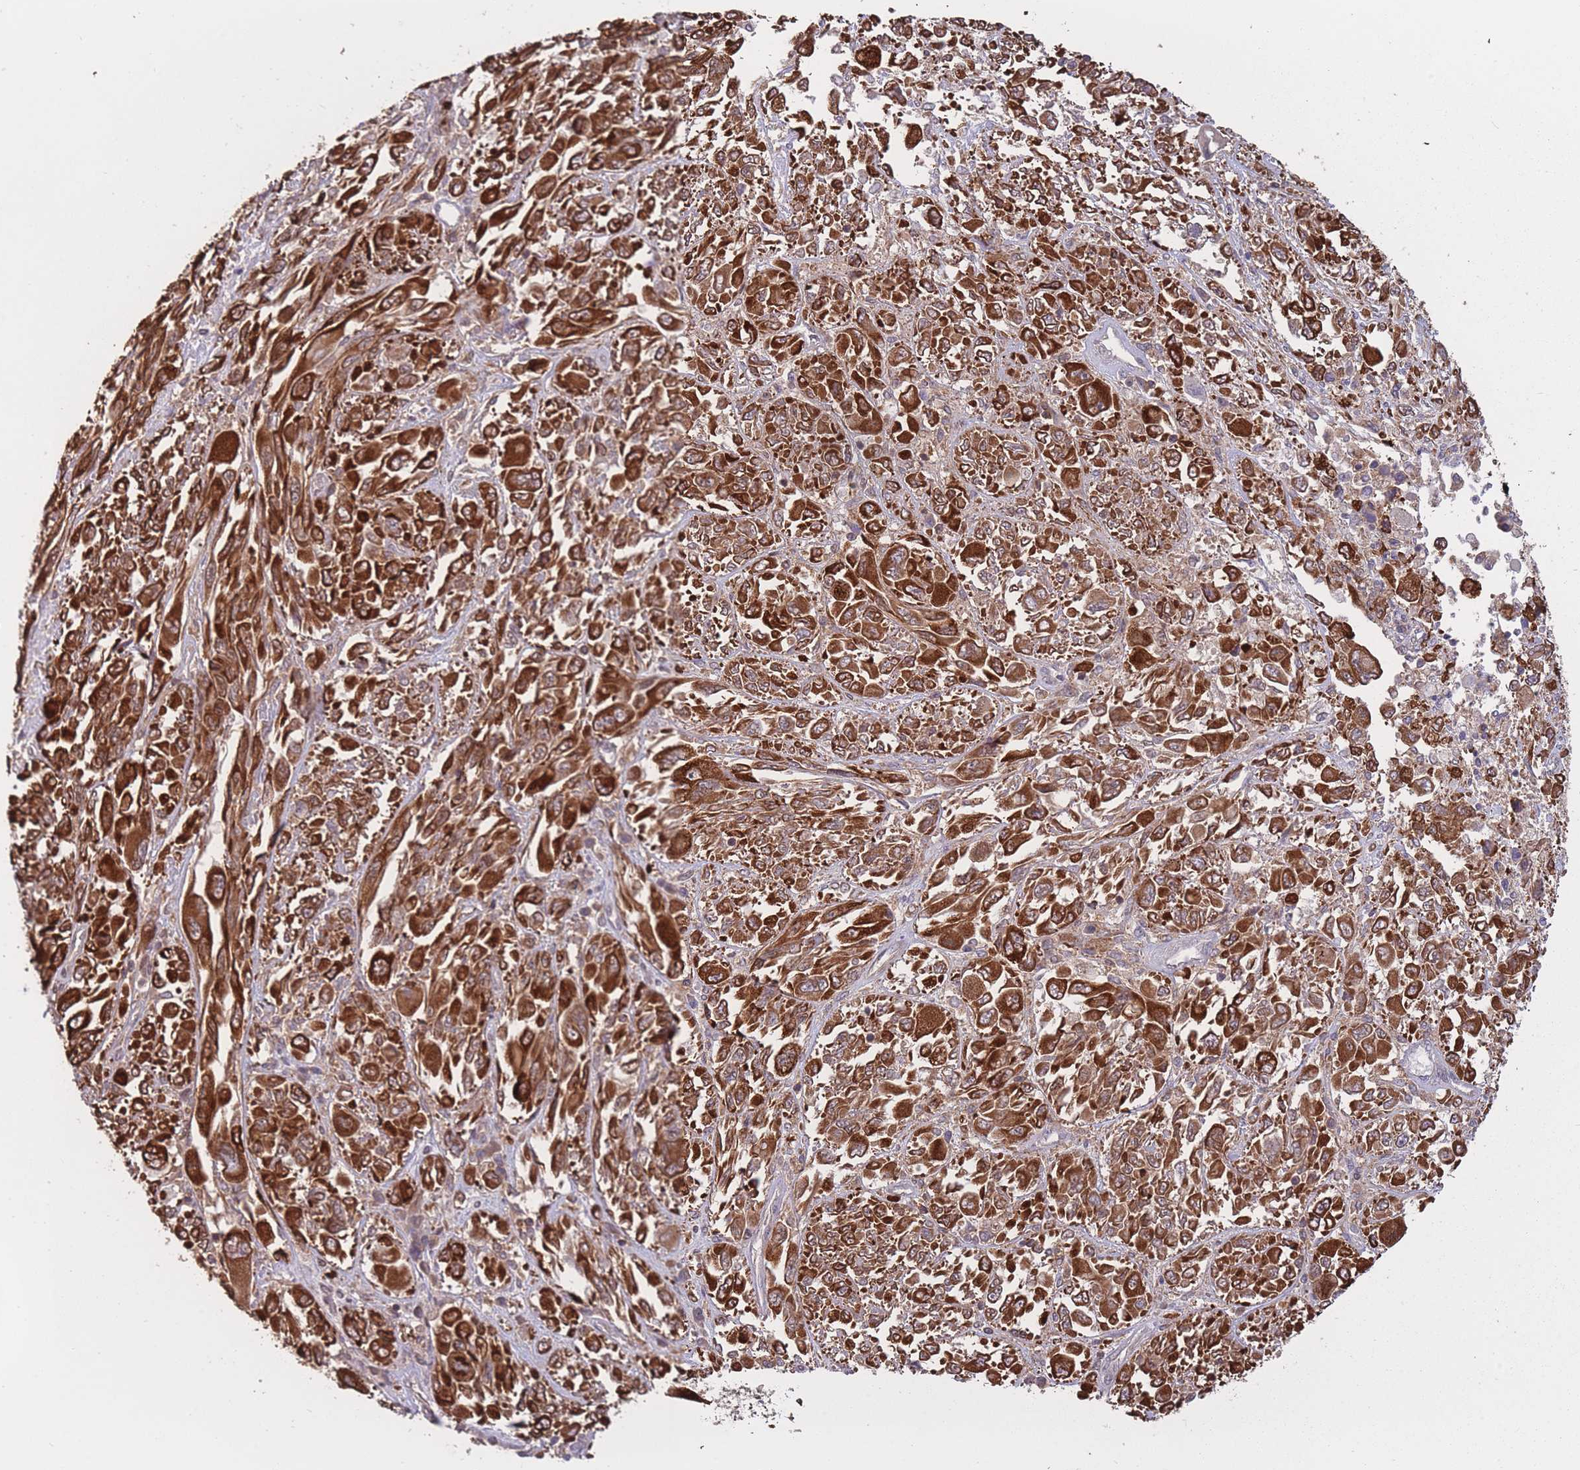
{"staining": {"intensity": "strong", "quantity": ">75%", "location": "cytoplasmic/membranous"}, "tissue": "melanoma", "cell_type": "Tumor cells", "image_type": "cancer", "snomed": [{"axis": "morphology", "description": "Malignant melanoma, NOS"}, {"axis": "topography", "description": "Skin"}], "caption": "Protein analysis of melanoma tissue reveals strong cytoplasmic/membranous expression in about >75% of tumor cells.", "gene": "GMIP", "patient": {"sex": "female", "age": 91}}